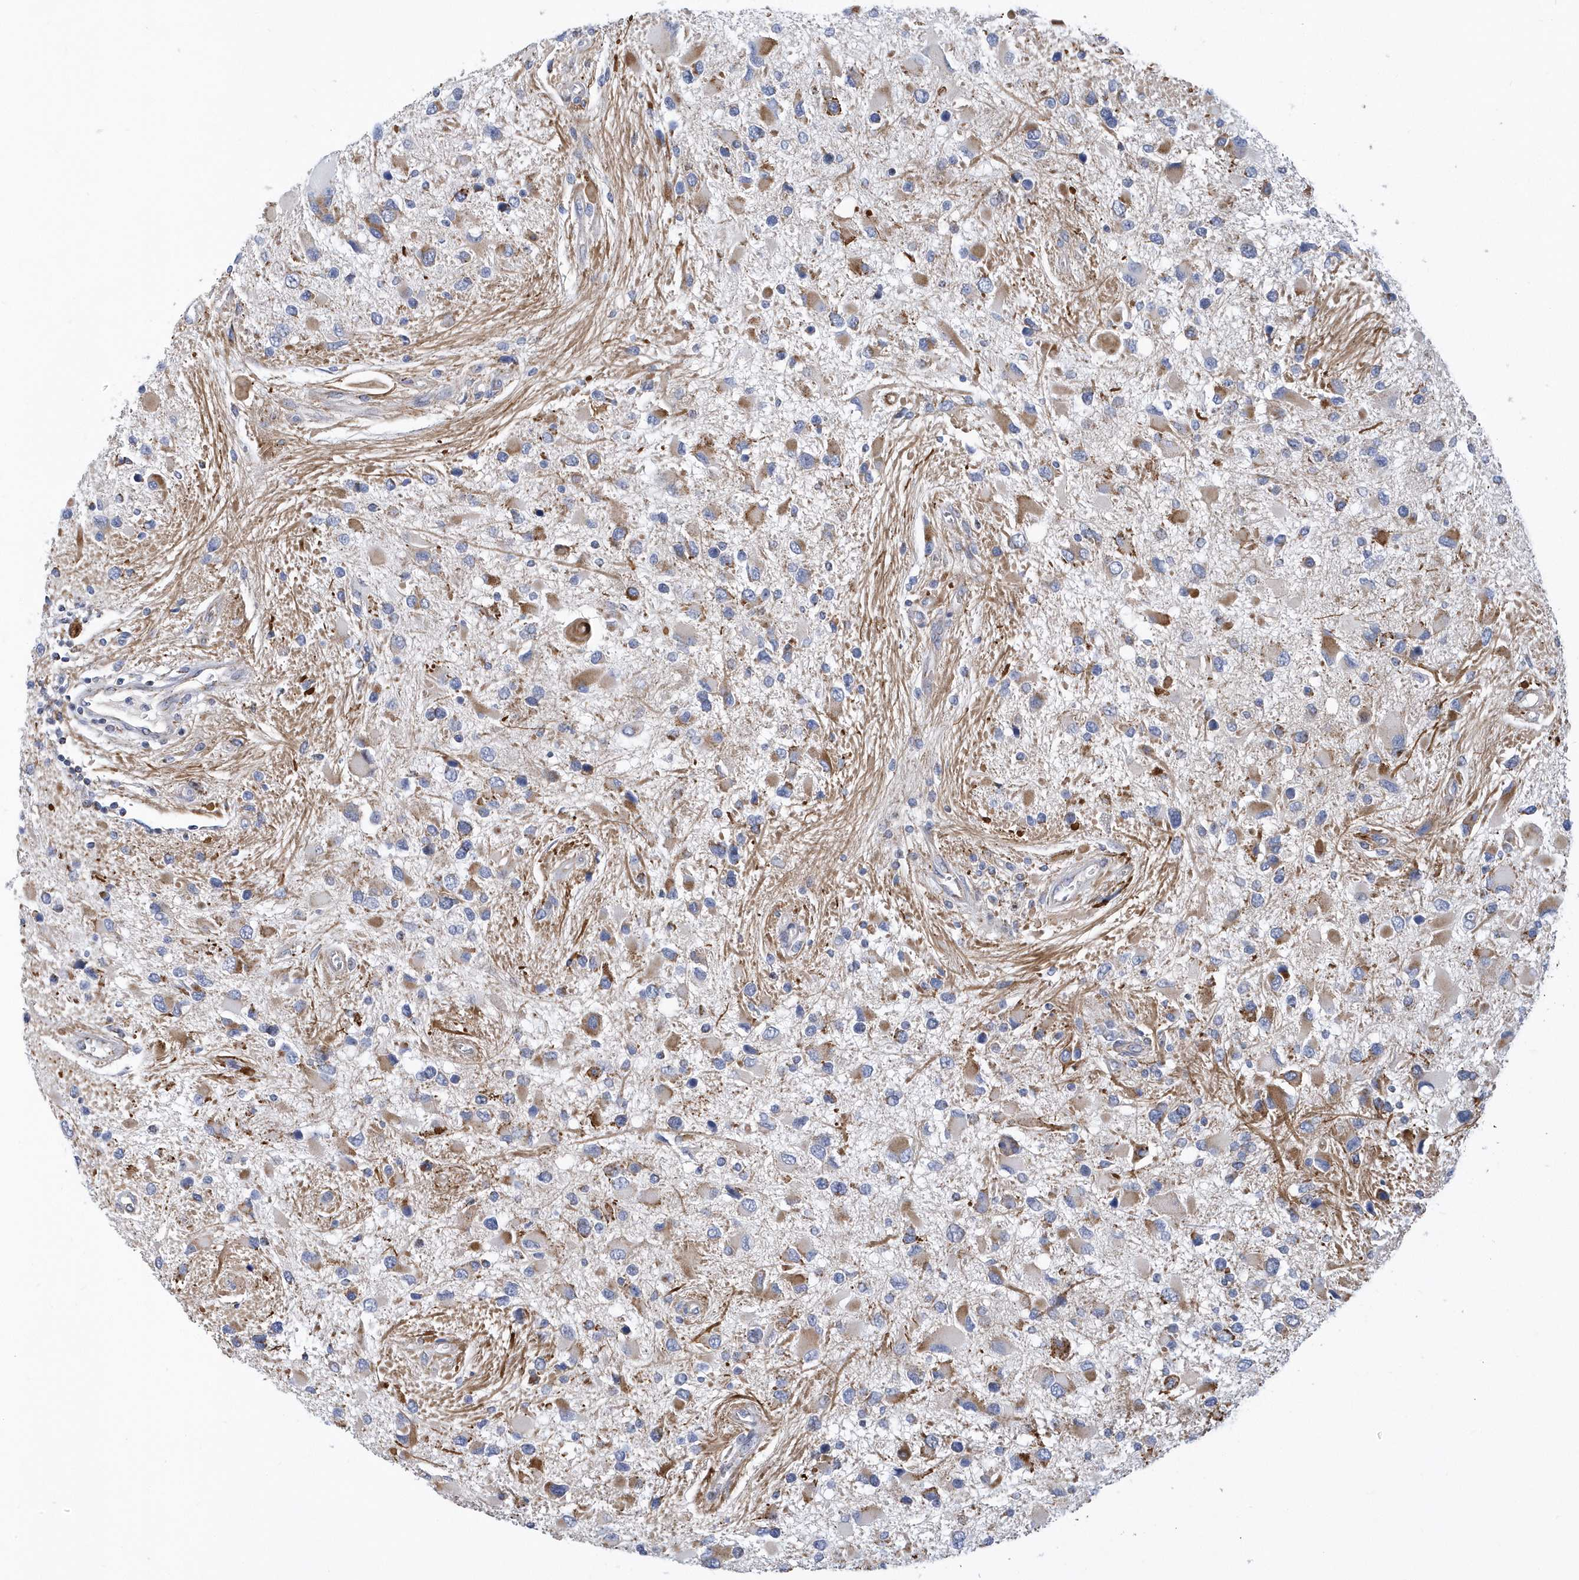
{"staining": {"intensity": "moderate", "quantity": "<25%", "location": "cytoplasmic/membranous"}, "tissue": "glioma", "cell_type": "Tumor cells", "image_type": "cancer", "snomed": [{"axis": "morphology", "description": "Glioma, malignant, High grade"}, {"axis": "topography", "description": "Brain"}], "caption": "The histopathology image exhibits immunohistochemical staining of malignant glioma (high-grade). There is moderate cytoplasmic/membranous staining is appreciated in about <25% of tumor cells.", "gene": "VWA5B2", "patient": {"sex": "male", "age": 53}}